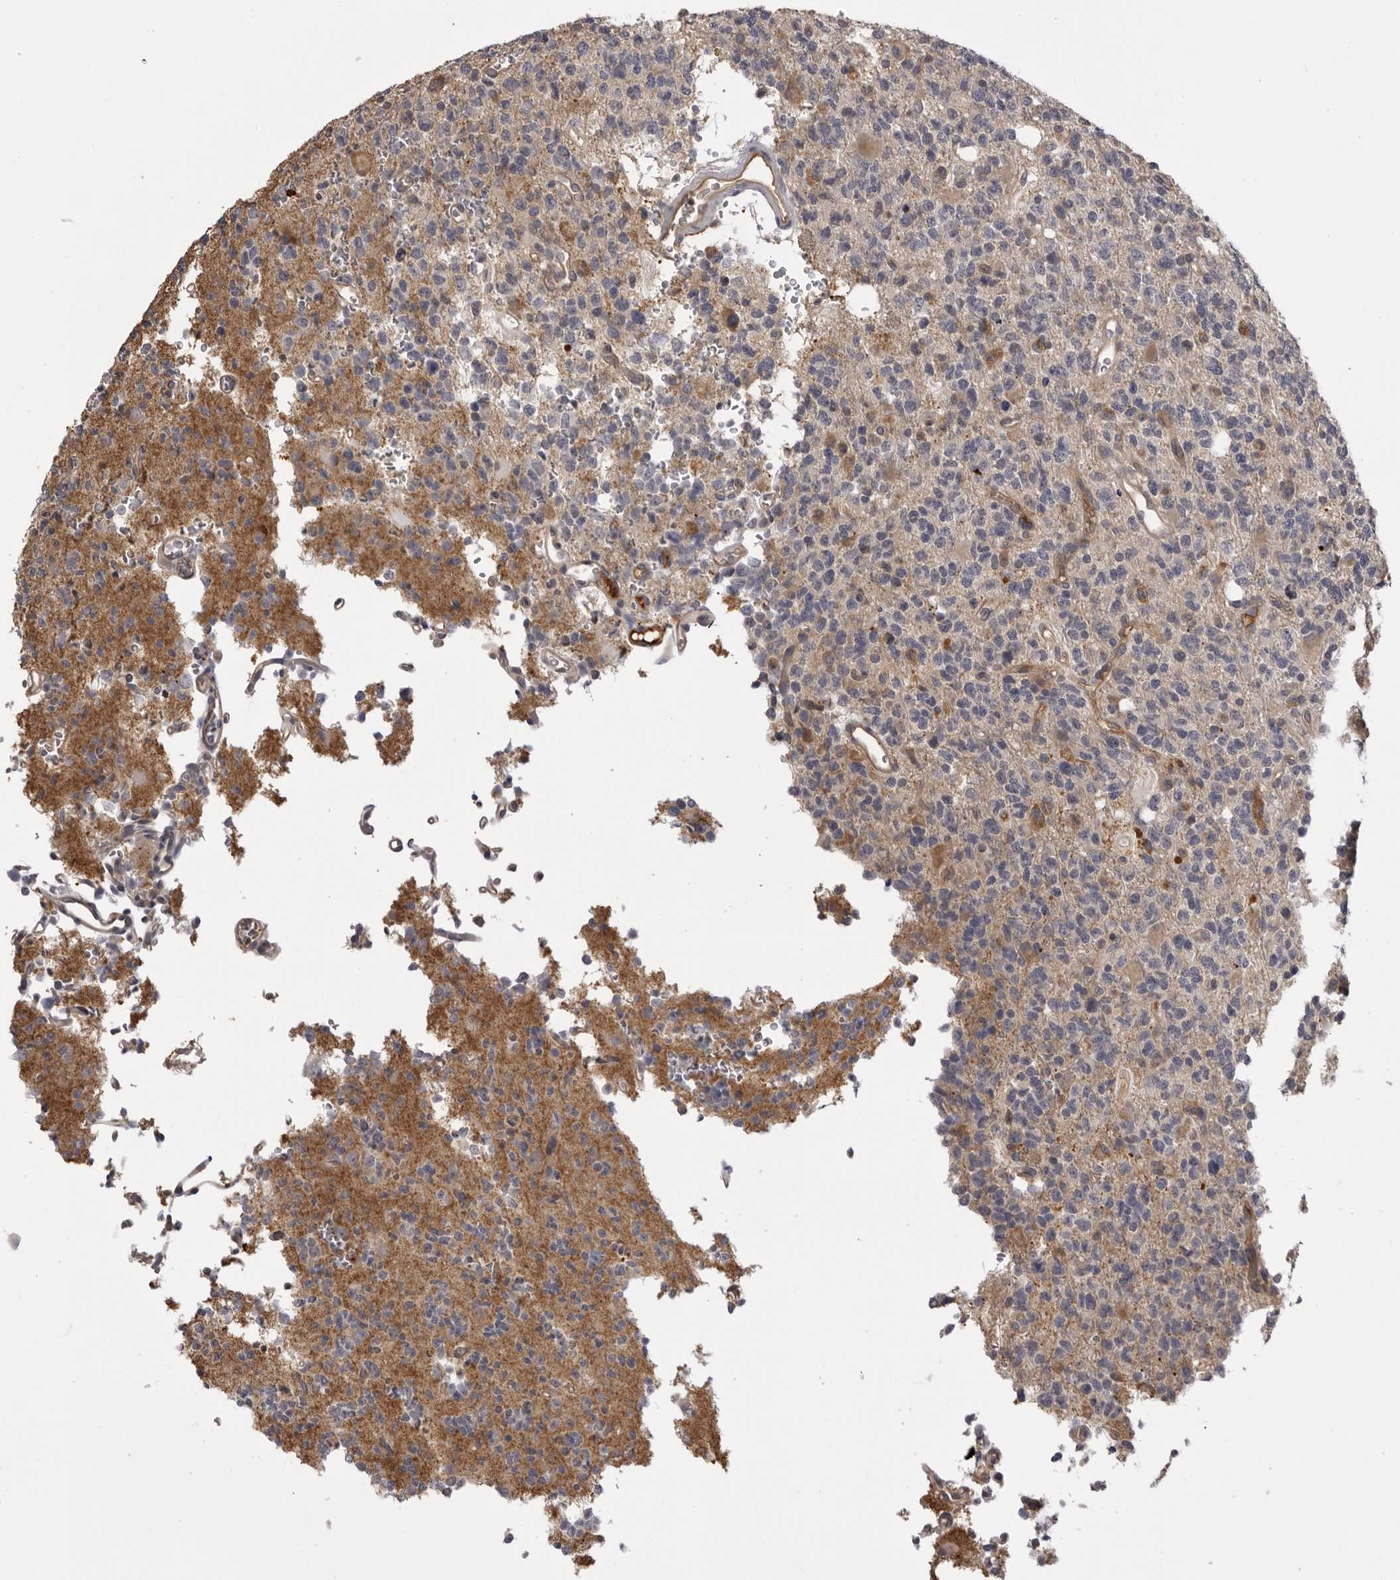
{"staining": {"intensity": "negative", "quantity": "none", "location": "none"}, "tissue": "glioma", "cell_type": "Tumor cells", "image_type": "cancer", "snomed": [{"axis": "morphology", "description": "Glioma, malignant, High grade"}, {"axis": "topography", "description": "Brain"}], "caption": "Immunohistochemistry micrograph of malignant glioma (high-grade) stained for a protein (brown), which demonstrates no staining in tumor cells. The staining was performed using DAB (3,3'-diaminobenzidine) to visualize the protein expression in brown, while the nuclei were stained in blue with hematoxylin (Magnification: 20x).", "gene": "PLEKHF2", "patient": {"sex": "female", "age": 62}}